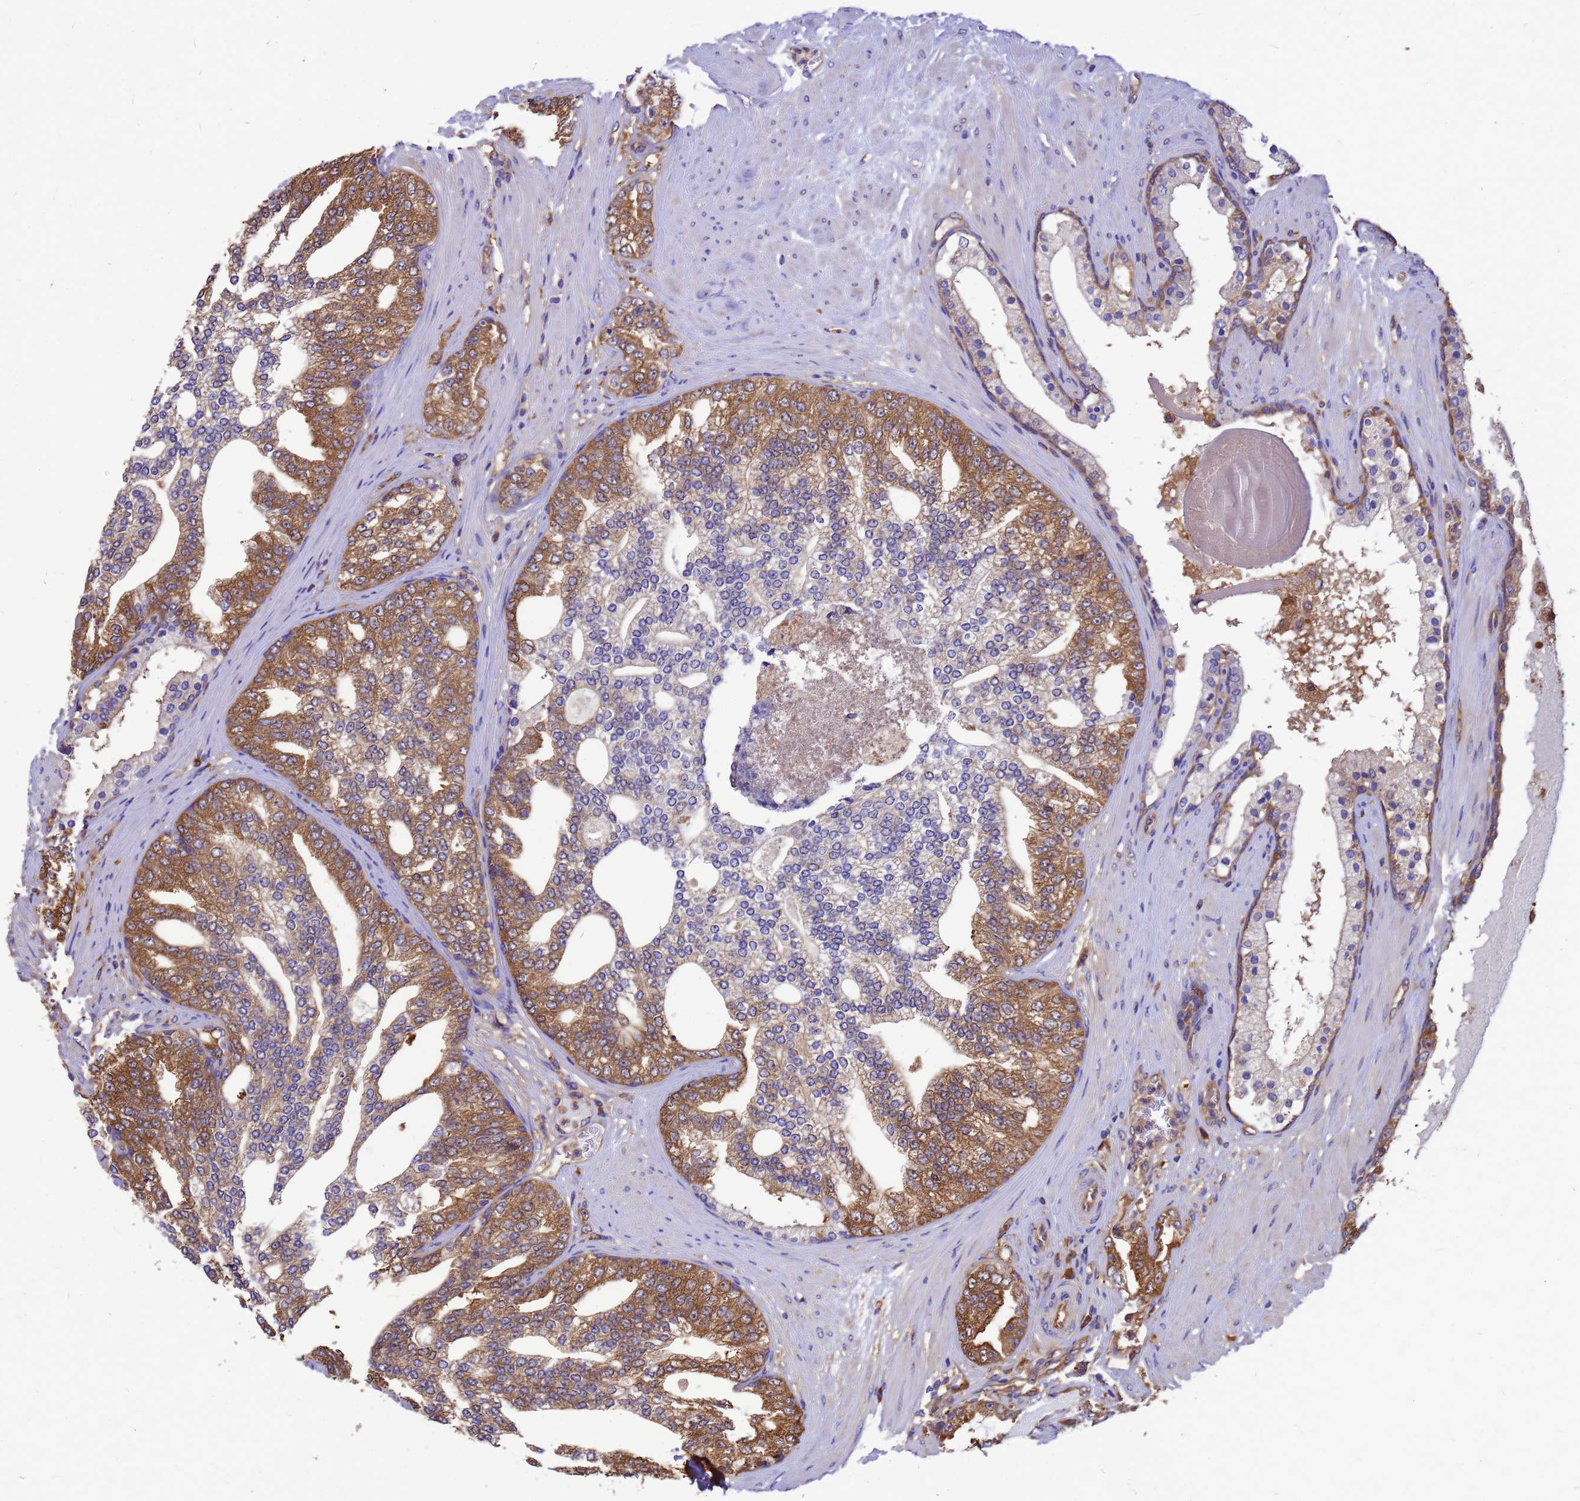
{"staining": {"intensity": "moderate", "quantity": "25%-75%", "location": "cytoplasmic/membranous"}, "tissue": "prostate cancer", "cell_type": "Tumor cells", "image_type": "cancer", "snomed": [{"axis": "morphology", "description": "Adenocarcinoma, High grade"}, {"axis": "topography", "description": "Prostate"}], "caption": "The photomicrograph shows immunohistochemical staining of prostate adenocarcinoma (high-grade). There is moderate cytoplasmic/membranous staining is appreciated in approximately 25%-75% of tumor cells. (IHC, brightfield microscopy, high magnification).", "gene": "GID4", "patient": {"sex": "male", "age": 64}}